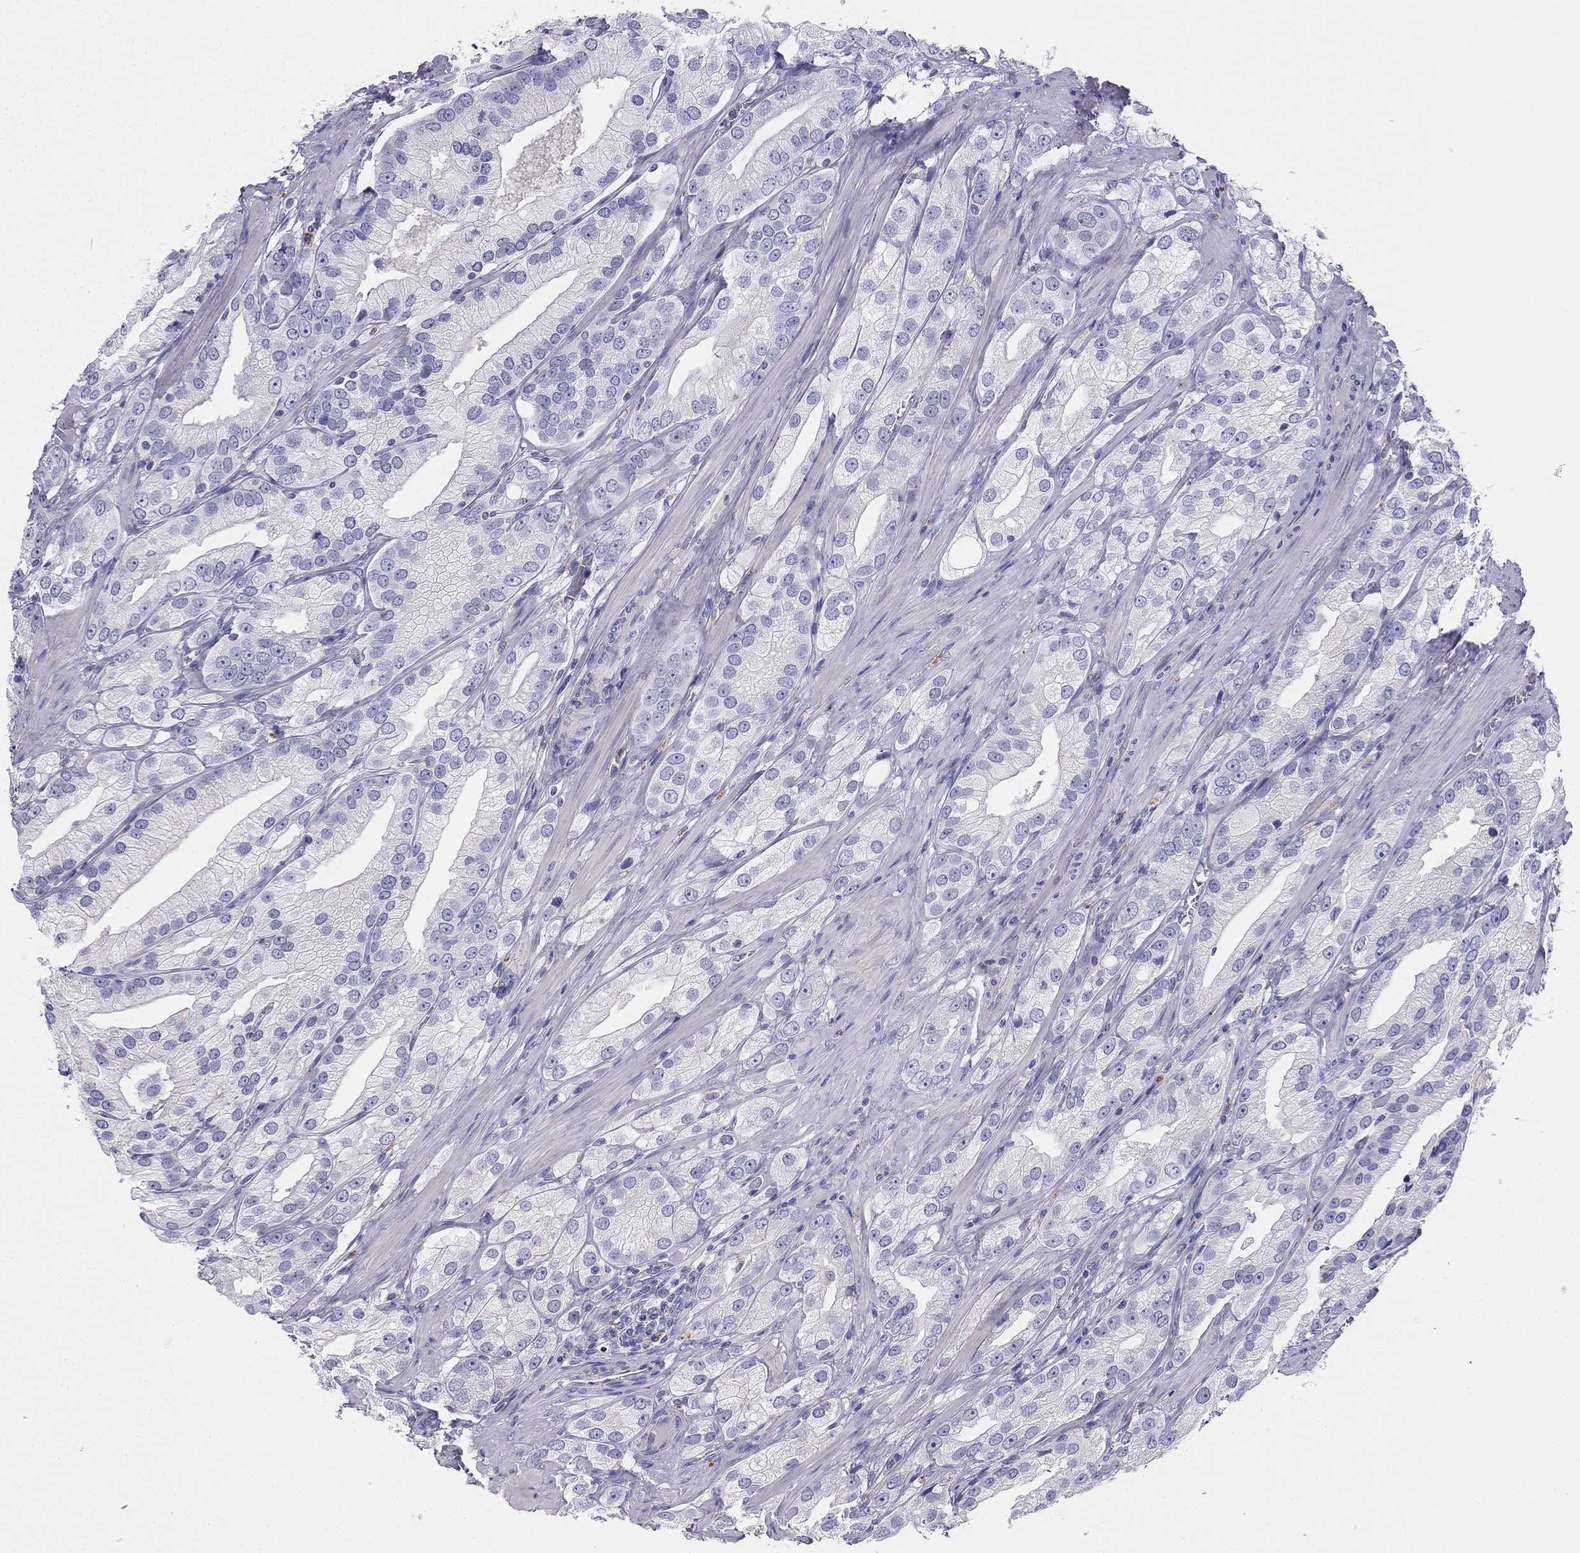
{"staining": {"intensity": "negative", "quantity": "none", "location": "none"}, "tissue": "prostate cancer", "cell_type": "Tumor cells", "image_type": "cancer", "snomed": [{"axis": "morphology", "description": "Adenocarcinoma, High grade"}, {"axis": "topography", "description": "Prostate and seminal vesicle, NOS"}], "caption": "Photomicrograph shows no significant protein staining in tumor cells of prostate cancer.", "gene": "ALOXE3", "patient": {"sex": "male", "age": 62}}